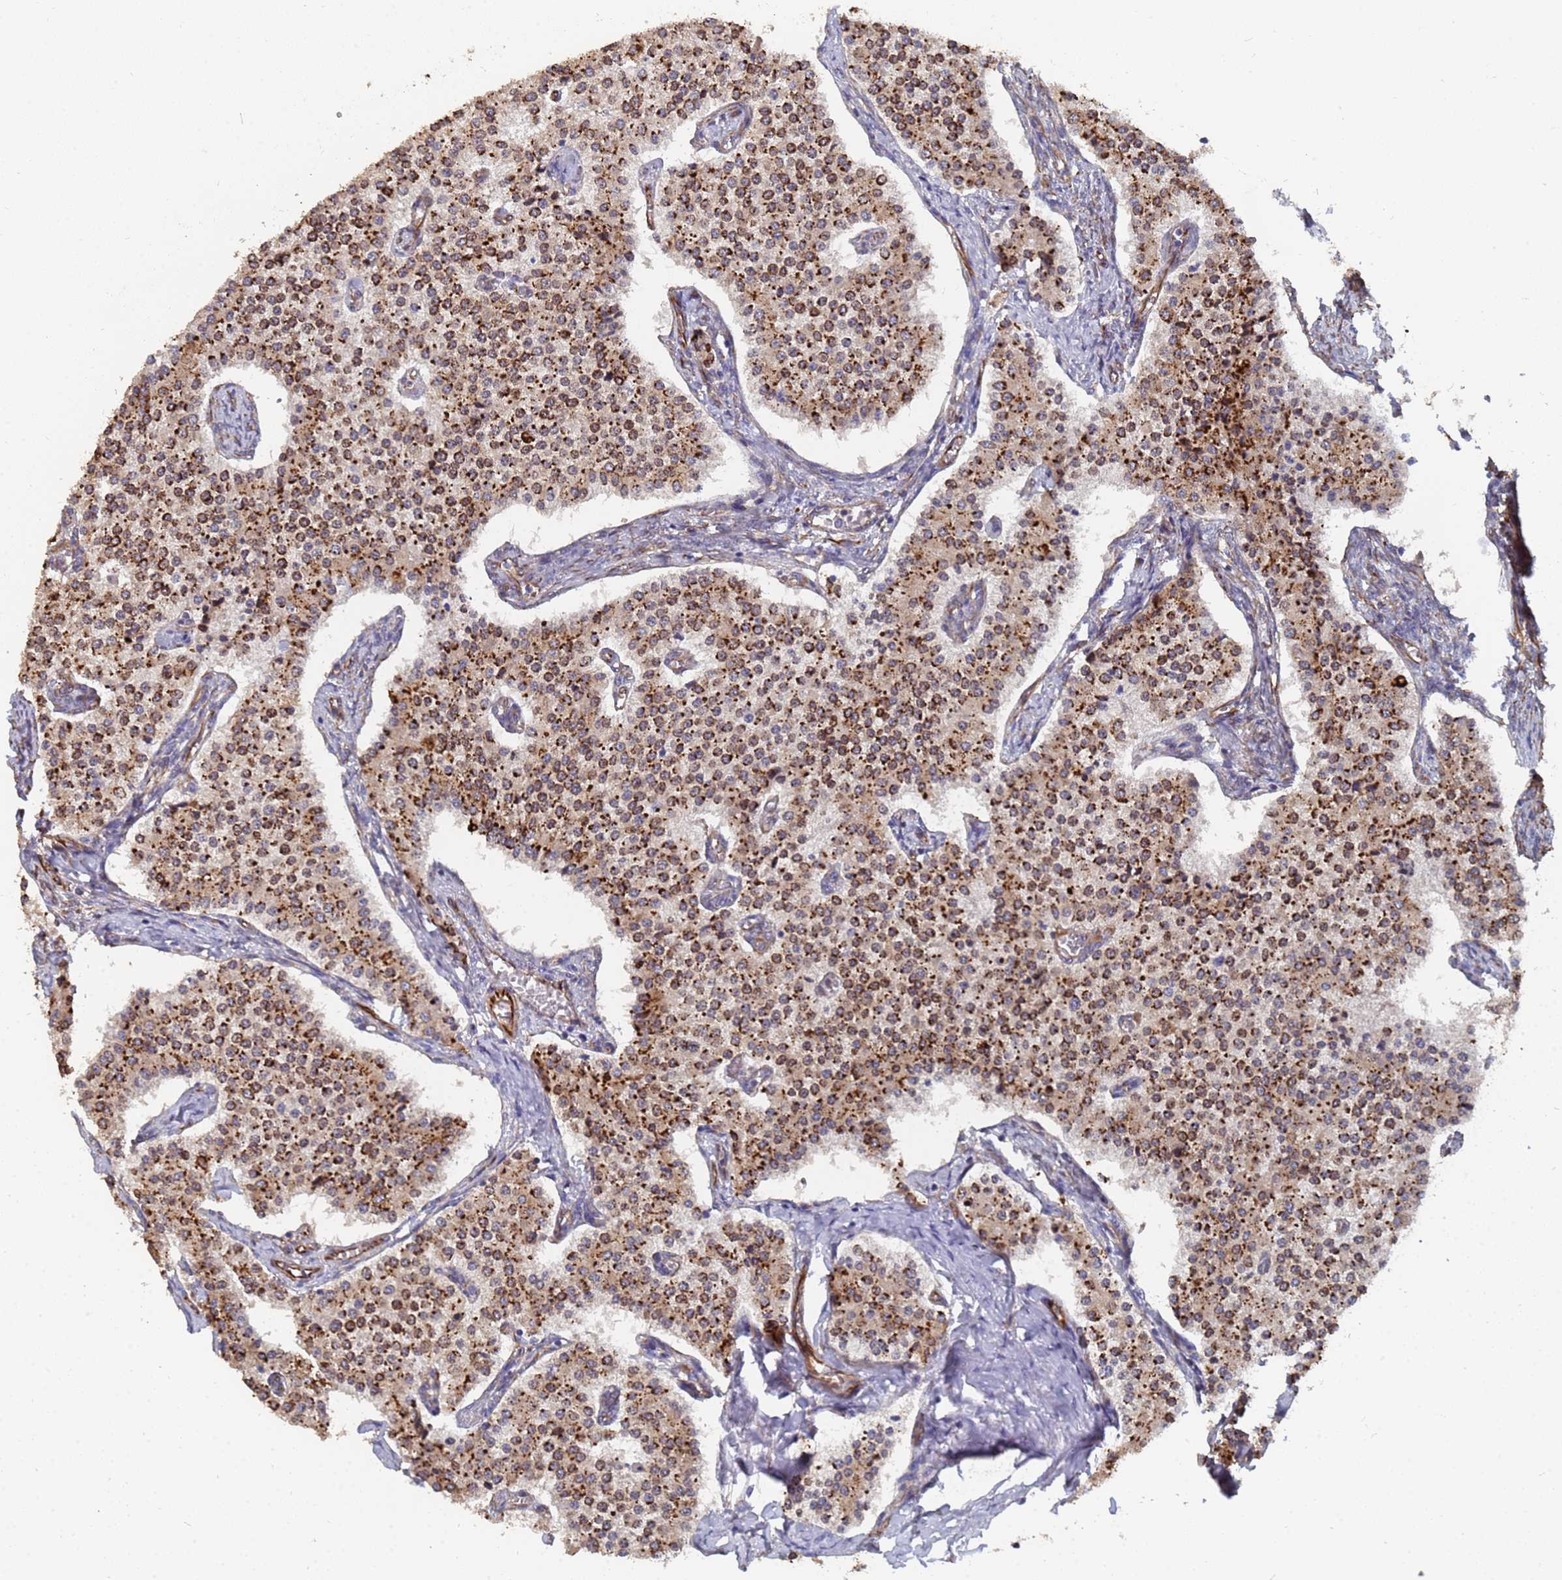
{"staining": {"intensity": "strong", "quantity": "25%-75%", "location": "cytoplasmic/membranous"}, "tissue": "carcinoid", "cell_type": "Tumor cells", "image_type": "cancer", "snomed": [{"axis": "morphology", "description": "Carcinoid, malignant, NOS"}, {"axis": "topography", "description": "Colon"}], "caption": "Carcinoid was stained to show a protein in brown. There is high levels of strong cytoplasmic/membranous staining in approximately 25%-75% of tumor cells. (Brightfield microscopy of DAB IHC at high magnification).", "gene": "SYT13", "patient": {"sex": "female", "age": 52}}